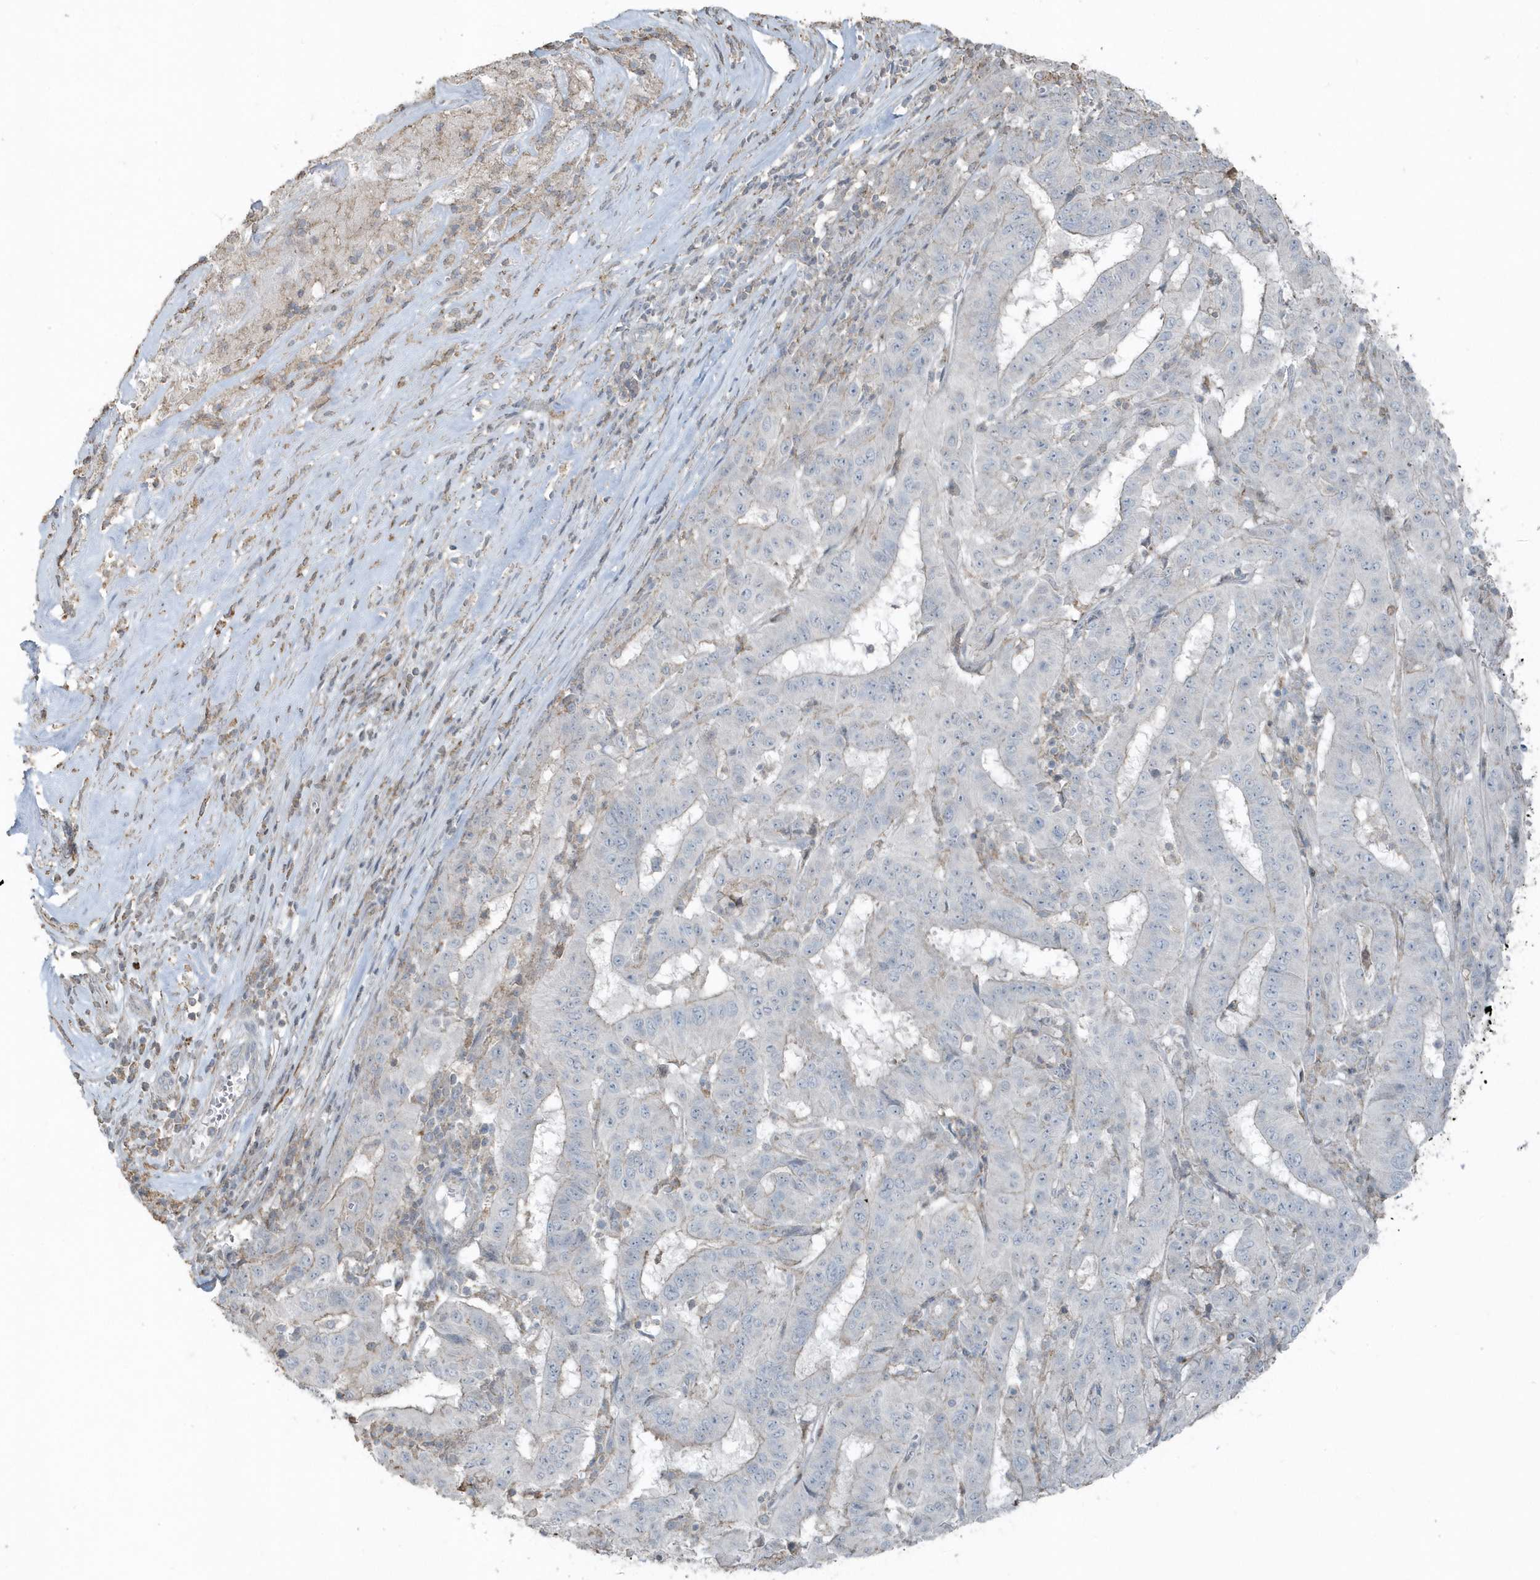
{"staining": {"intensity": "negative", "quantity": "none", "location": "none"}, "tissue": "pancreatic cancer", "cell_type": "Tumor cells", "image_type": "cancer", "snomed": [{"axis": "morphology", "description": "Adenocarcinoma, NOS"}, {"axis": "topography", "description": "Pancreas"}], "caption": "Immunohistochemistry (IHC) histopathology image of human pancreatic cancer stained for a protein (brown), which reveals no staining in tumor cells. (DAB IHC visualized using brightfield microscopy, high magnification).", "gene": "ACTC1", "patient": {"sex": "male", "age": 63}}